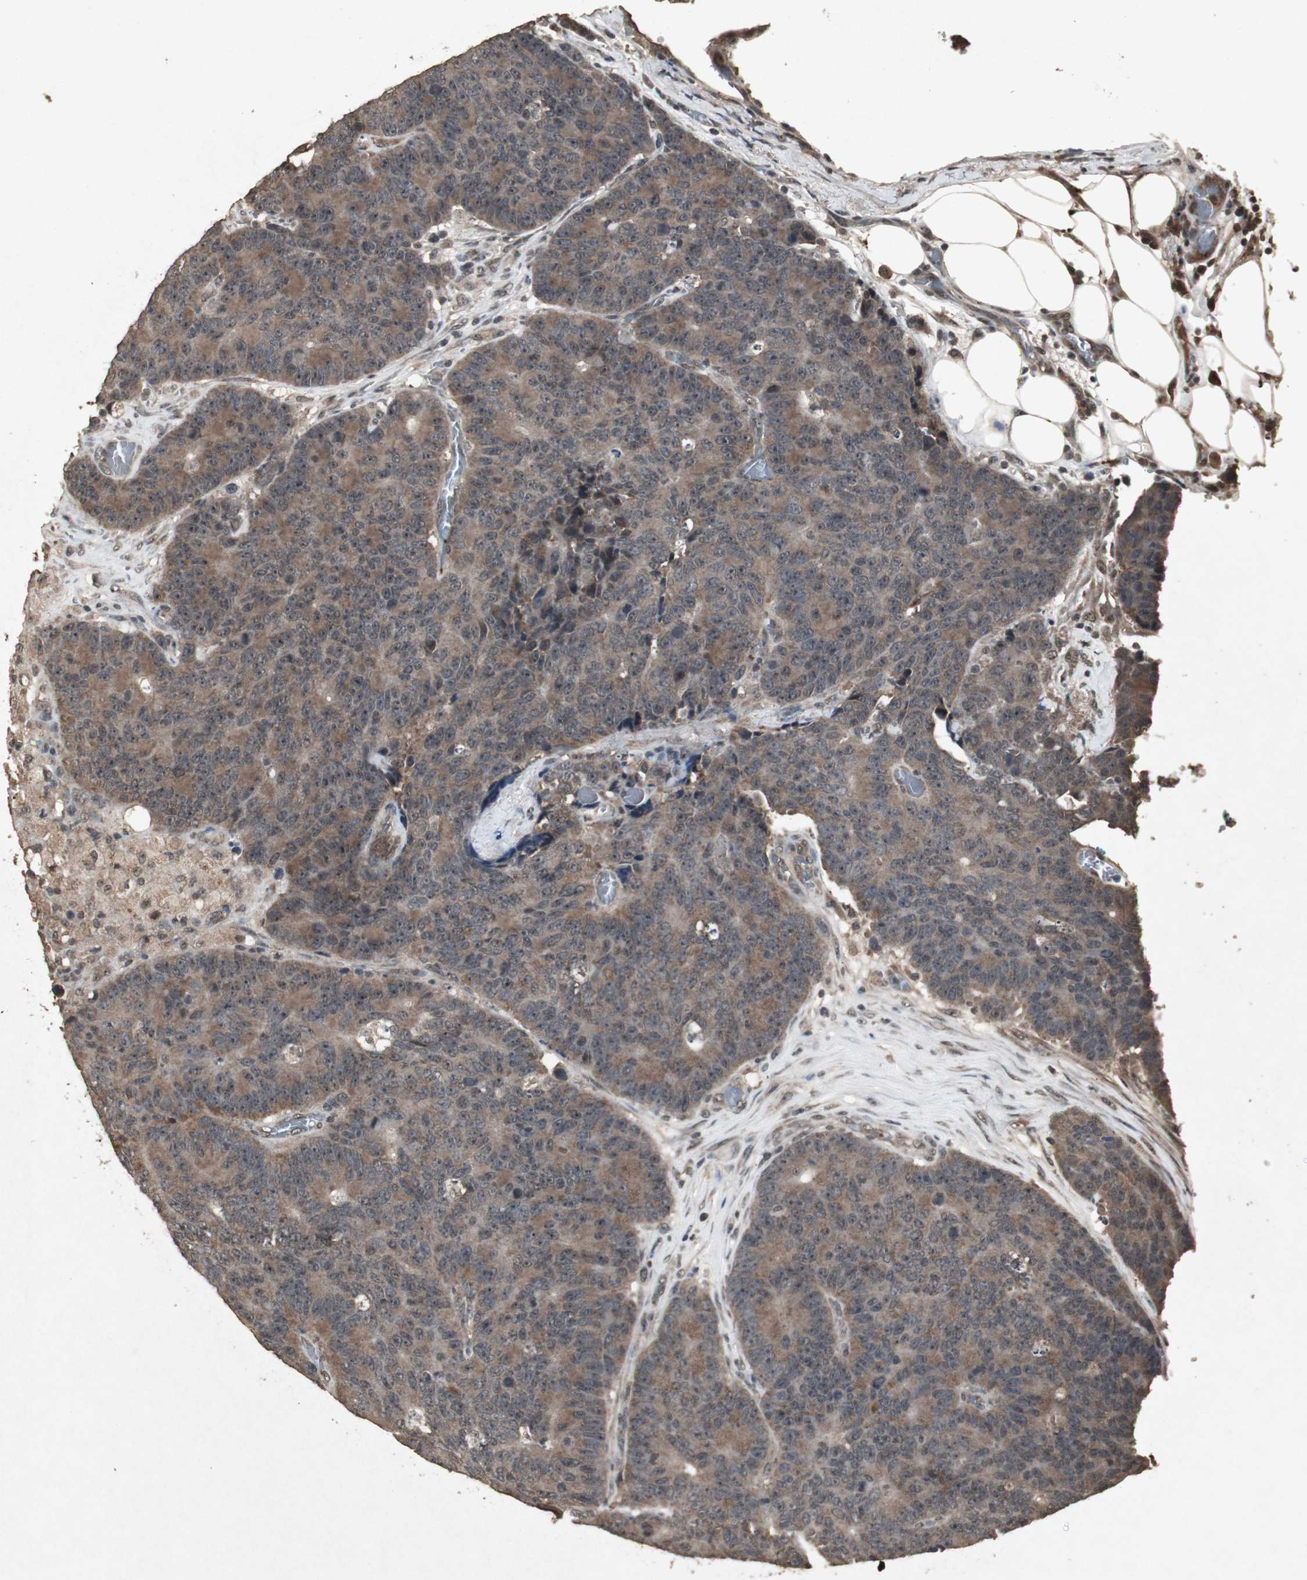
{"staining": {"intensity": "moderate", "quantity": ">75%", "location": "cytoplasmic/membranous"}, "tissue": "colorectal cancer", "cell_type": "Tumor cells", "image_type": "cancer", "snomed": [{"axis": "morphology", "description": "Adenocarcinoma, NOS"}, {"axis": "topography", "description": "Colon"}], "caption": "This micrograph shows IHC staining of human colorectal cancer, with medium moderate cytoplasmic/membranous staining in approximately >75% of tumor cells.", "gene": "EMX1", "patient": {"sex": "female", "age": 86}}